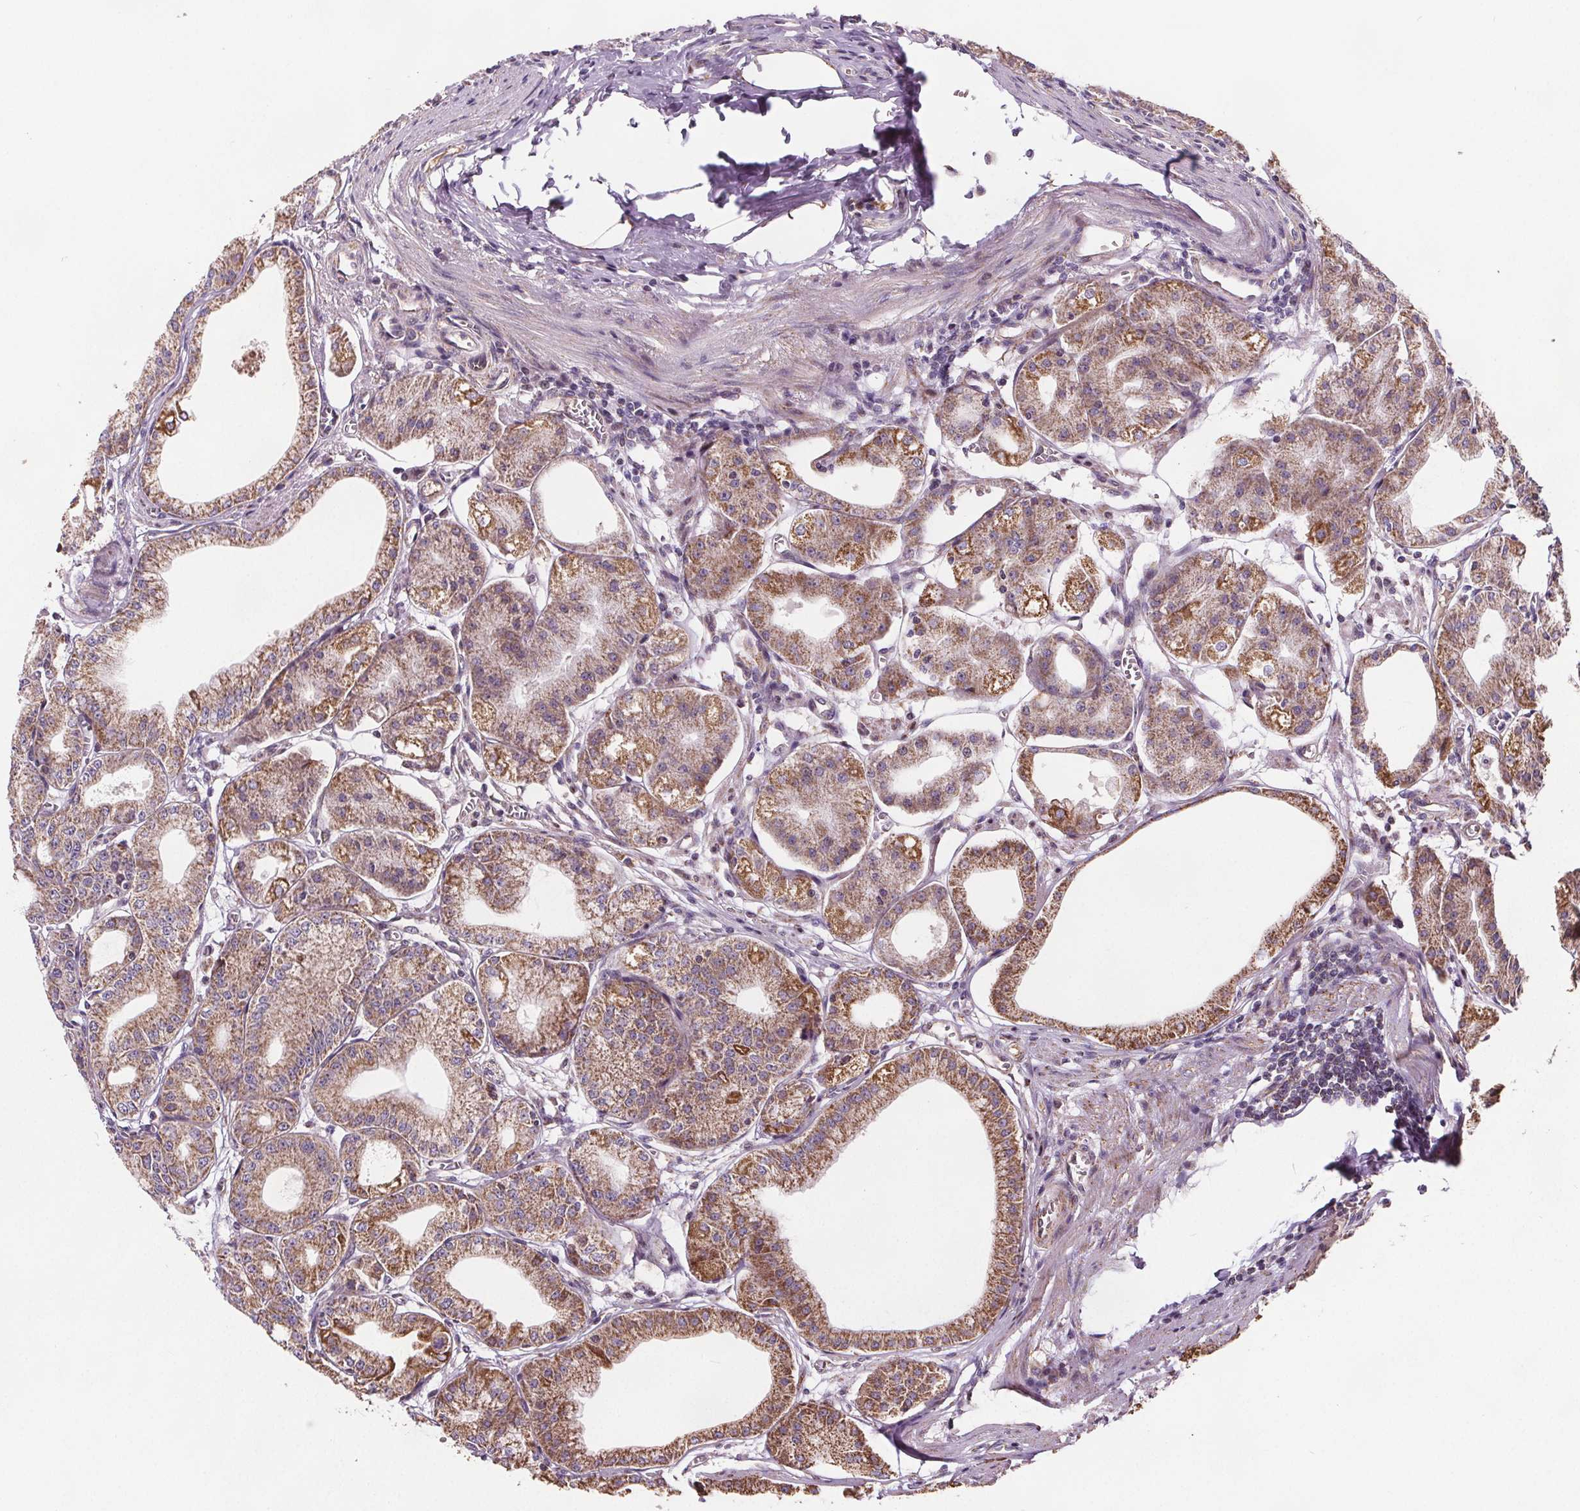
{"staining": {"intensity": "moderate", "quantity": ">75%", "location": "cytoplasmic/membranous"}, "tissue": "stomach", "cell_type": "Glandular cells", "image_type": "normal", "snomed": [{"axis": "morphology", "description": "Normal tissue, NOS"}, {"axis": "topography", "description": "Stomach, lower"}], "caption": "DAB (3,3'-diaminobenzidine) immunohistochemical staining of benign stomach exhibits moderate cytoplasmic/membranous protein expression in about >75% of glandular cells.", "gene": "SUCLA2", "patient": {"sex": "male", "age": 71}}